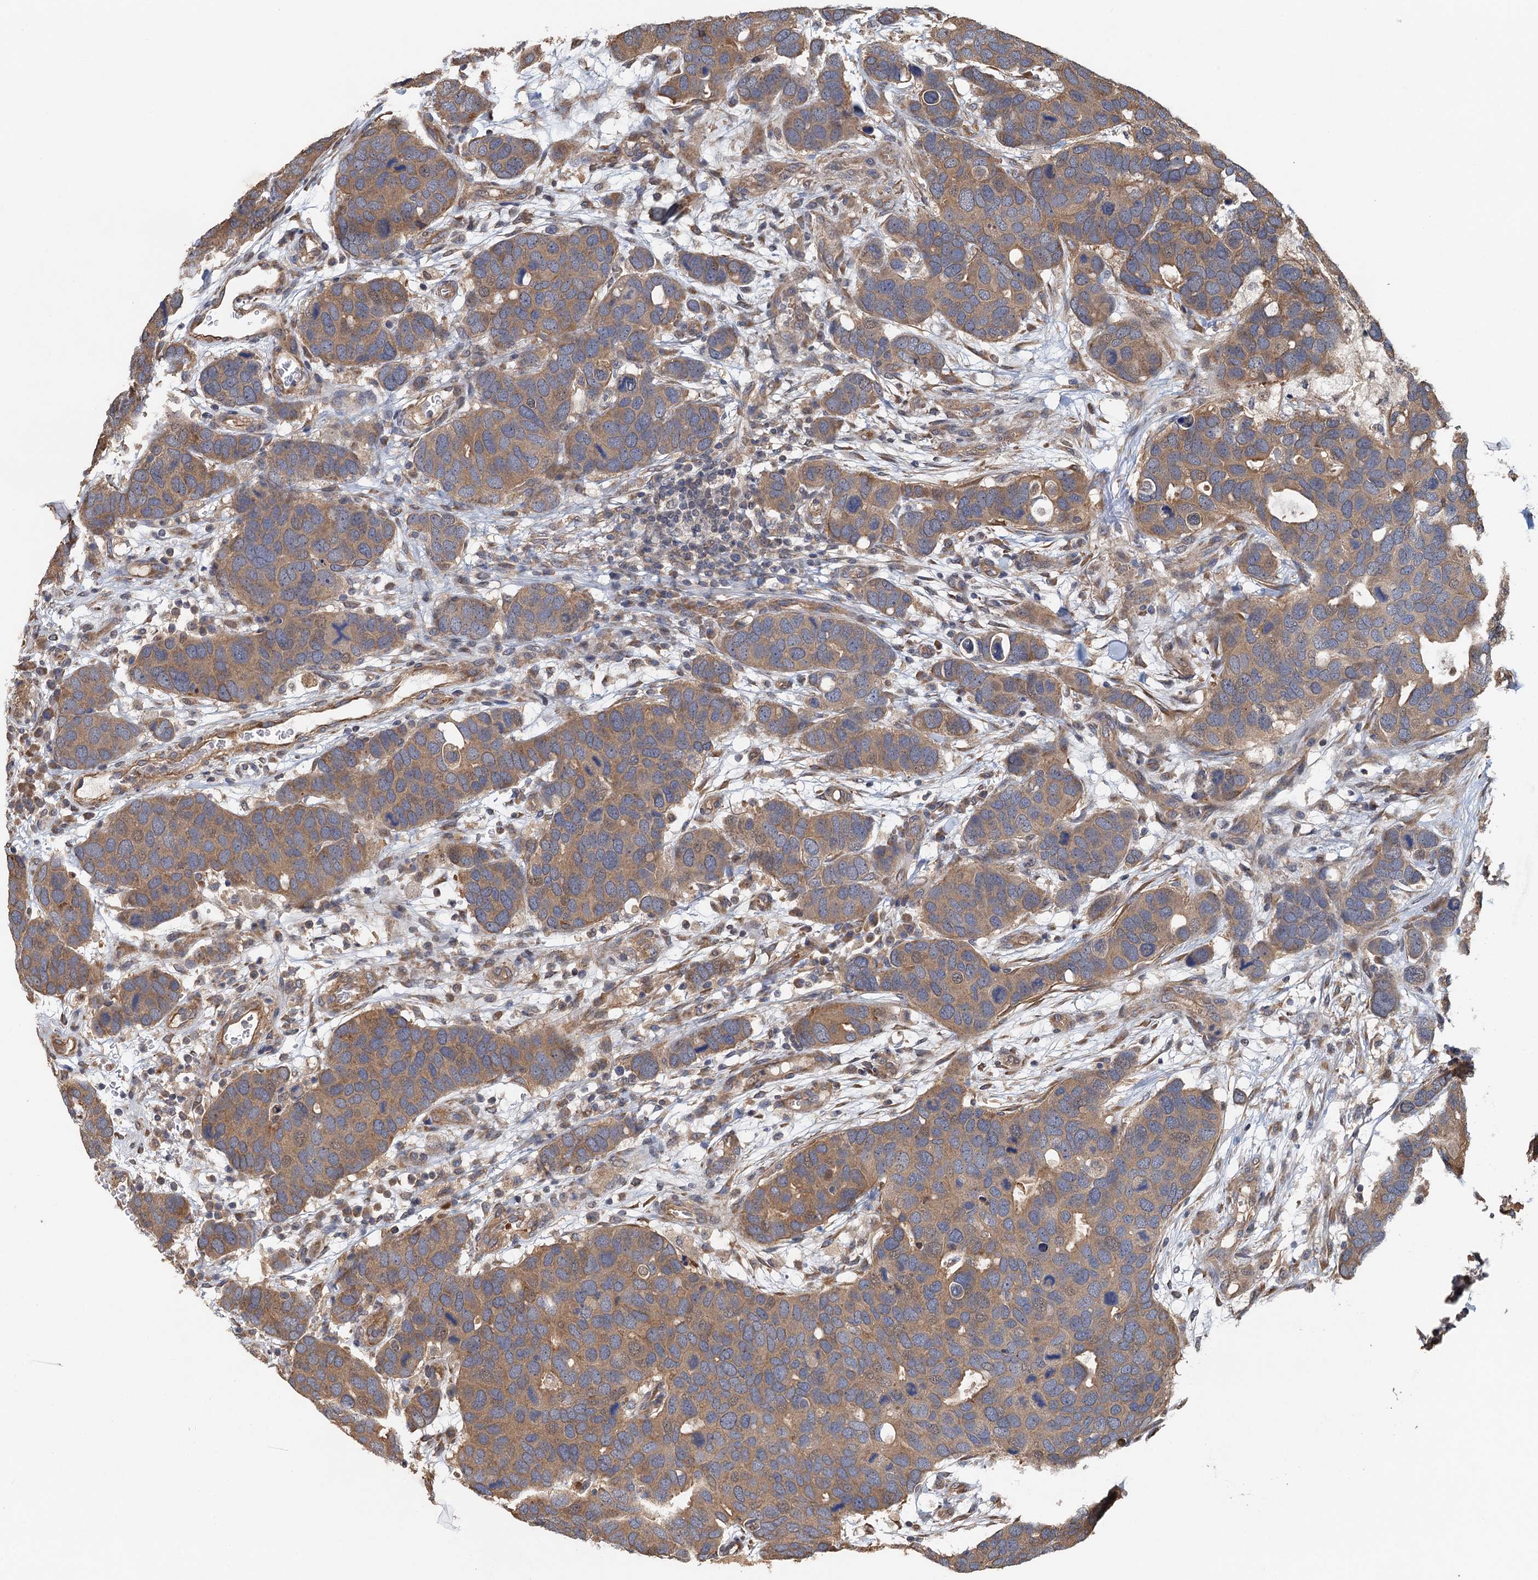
{"staining": {"intensity": "moderate", "quantity": ">75%", "location": "cytoplasmic/membranous"}, "tissue": "breast cancer", "cell_type": "Tumor cells", "image_type": "cancer", "snomed": [{"axis": "morphology", "description": "Duct carcinoma"}, {"axis": "topography", "description": "Breast"}], "caption": "Moderate cytoplasmic/membranous protein expression is present in about >75% of tumor cells in breast cancer (infiltrating ductal carcinoma). (Stains: DAB (3,3'-diaminobenzidine) in brown, nuclei in blue, Microscopy: brightfield microscopy at high magnification).", "gene": "MEAK7", "patient": {"sex": "female", "age": 83}}